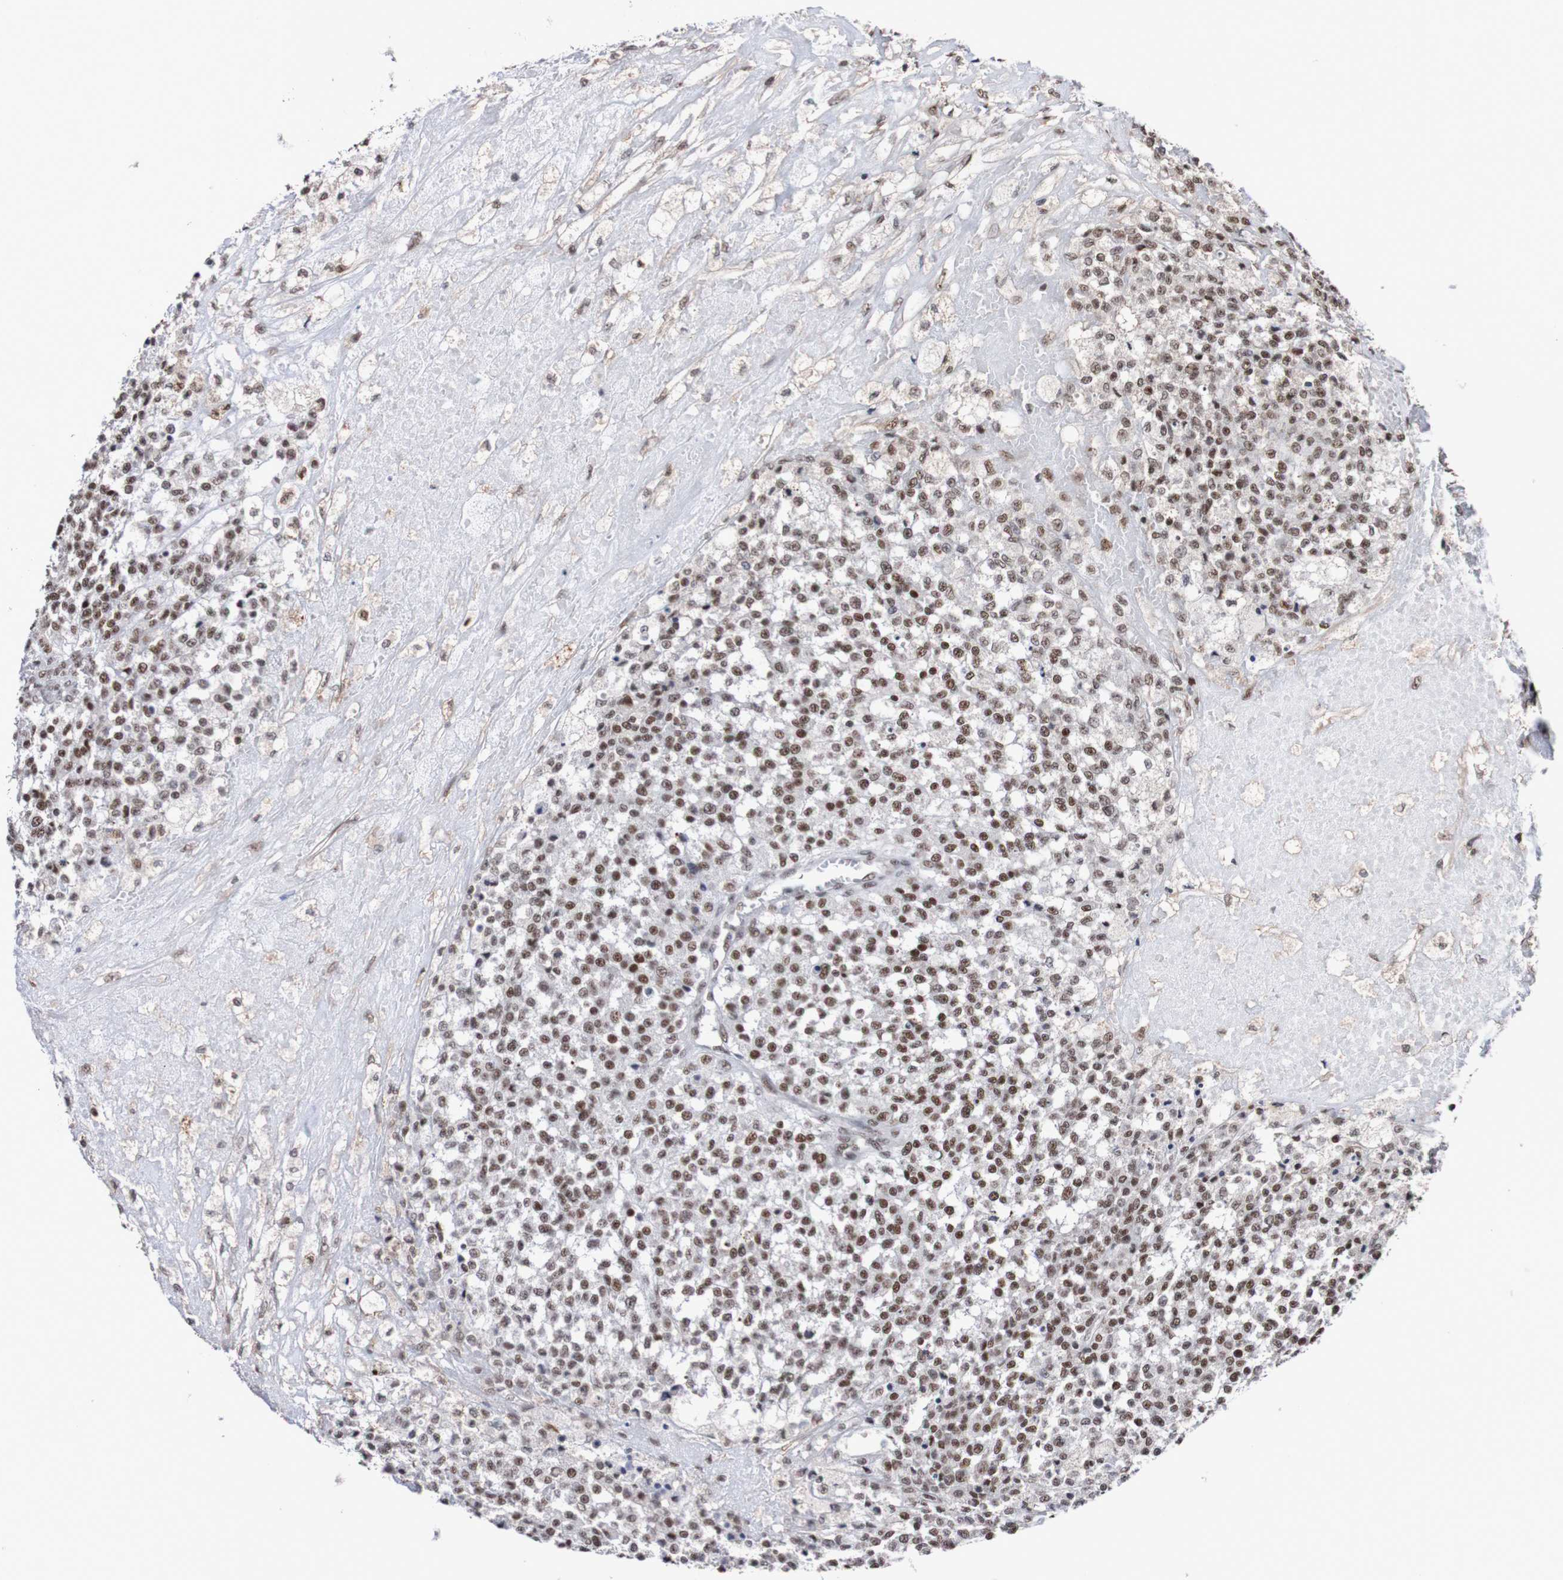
{"staining": {"intensity": "moderate", "quantity": ">75%", "location": "nuclear"}, "tissue": "testis cancer", "cell_type": "Tumor cells", "image_type": "cancer", "snomed": [{"axis": "morphology", "description": "Seminoma, NOS"}, {"axis": "topography", "description": "Testis"}], "caption": "Approximately >75% of tumor cells in human testis cancer (seminoma) reveal moderate nuclear protein expression as visualized by brown immunohistochemical staining.", "gene": "CDC5L", "patient": {"sex": "male", "age": 59}}